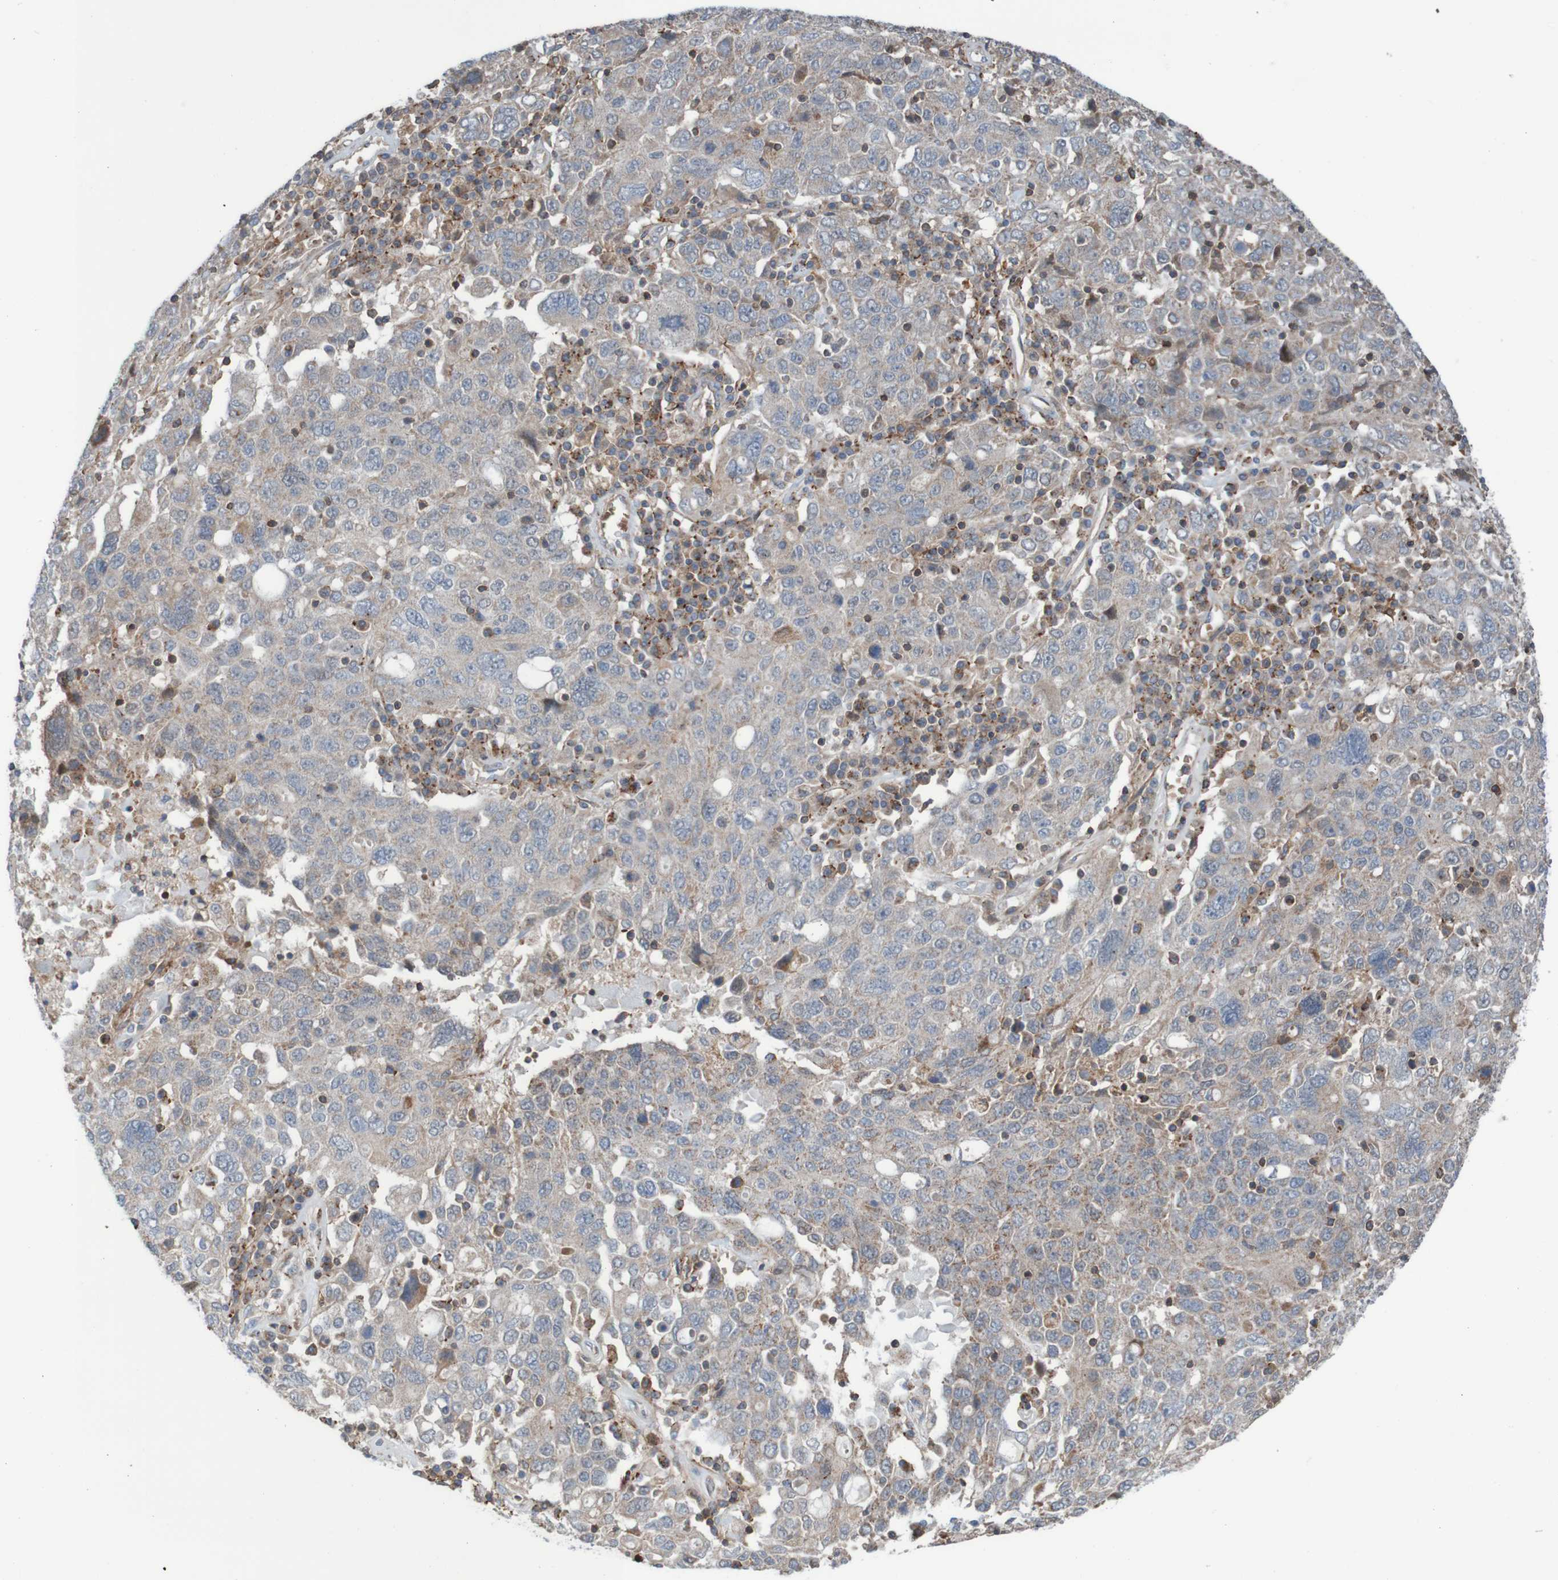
{"staining": {"intensity": "weak", "quantity": ">75%", "location": "cytoplasmic/membranous"}, "tissue": "ovarian cancer", "cell_type": "Tumor cells", "image_type": "cancer", "snomed": [{"axis": "morphology", "description": "Carcinoma, endometroid"}, {"axis": "topography", "description": "Ovary"}], "caption": "IHC histopathology image of ovarian cancer (endometroid carcinoma) stained for a protein (brown), which exhibits low levels of weak cytoplasmic/membranous staining in about >75% of tumor cells.", "gene": "PDGFB", "patient": {"sex": "female", "age": 62}}